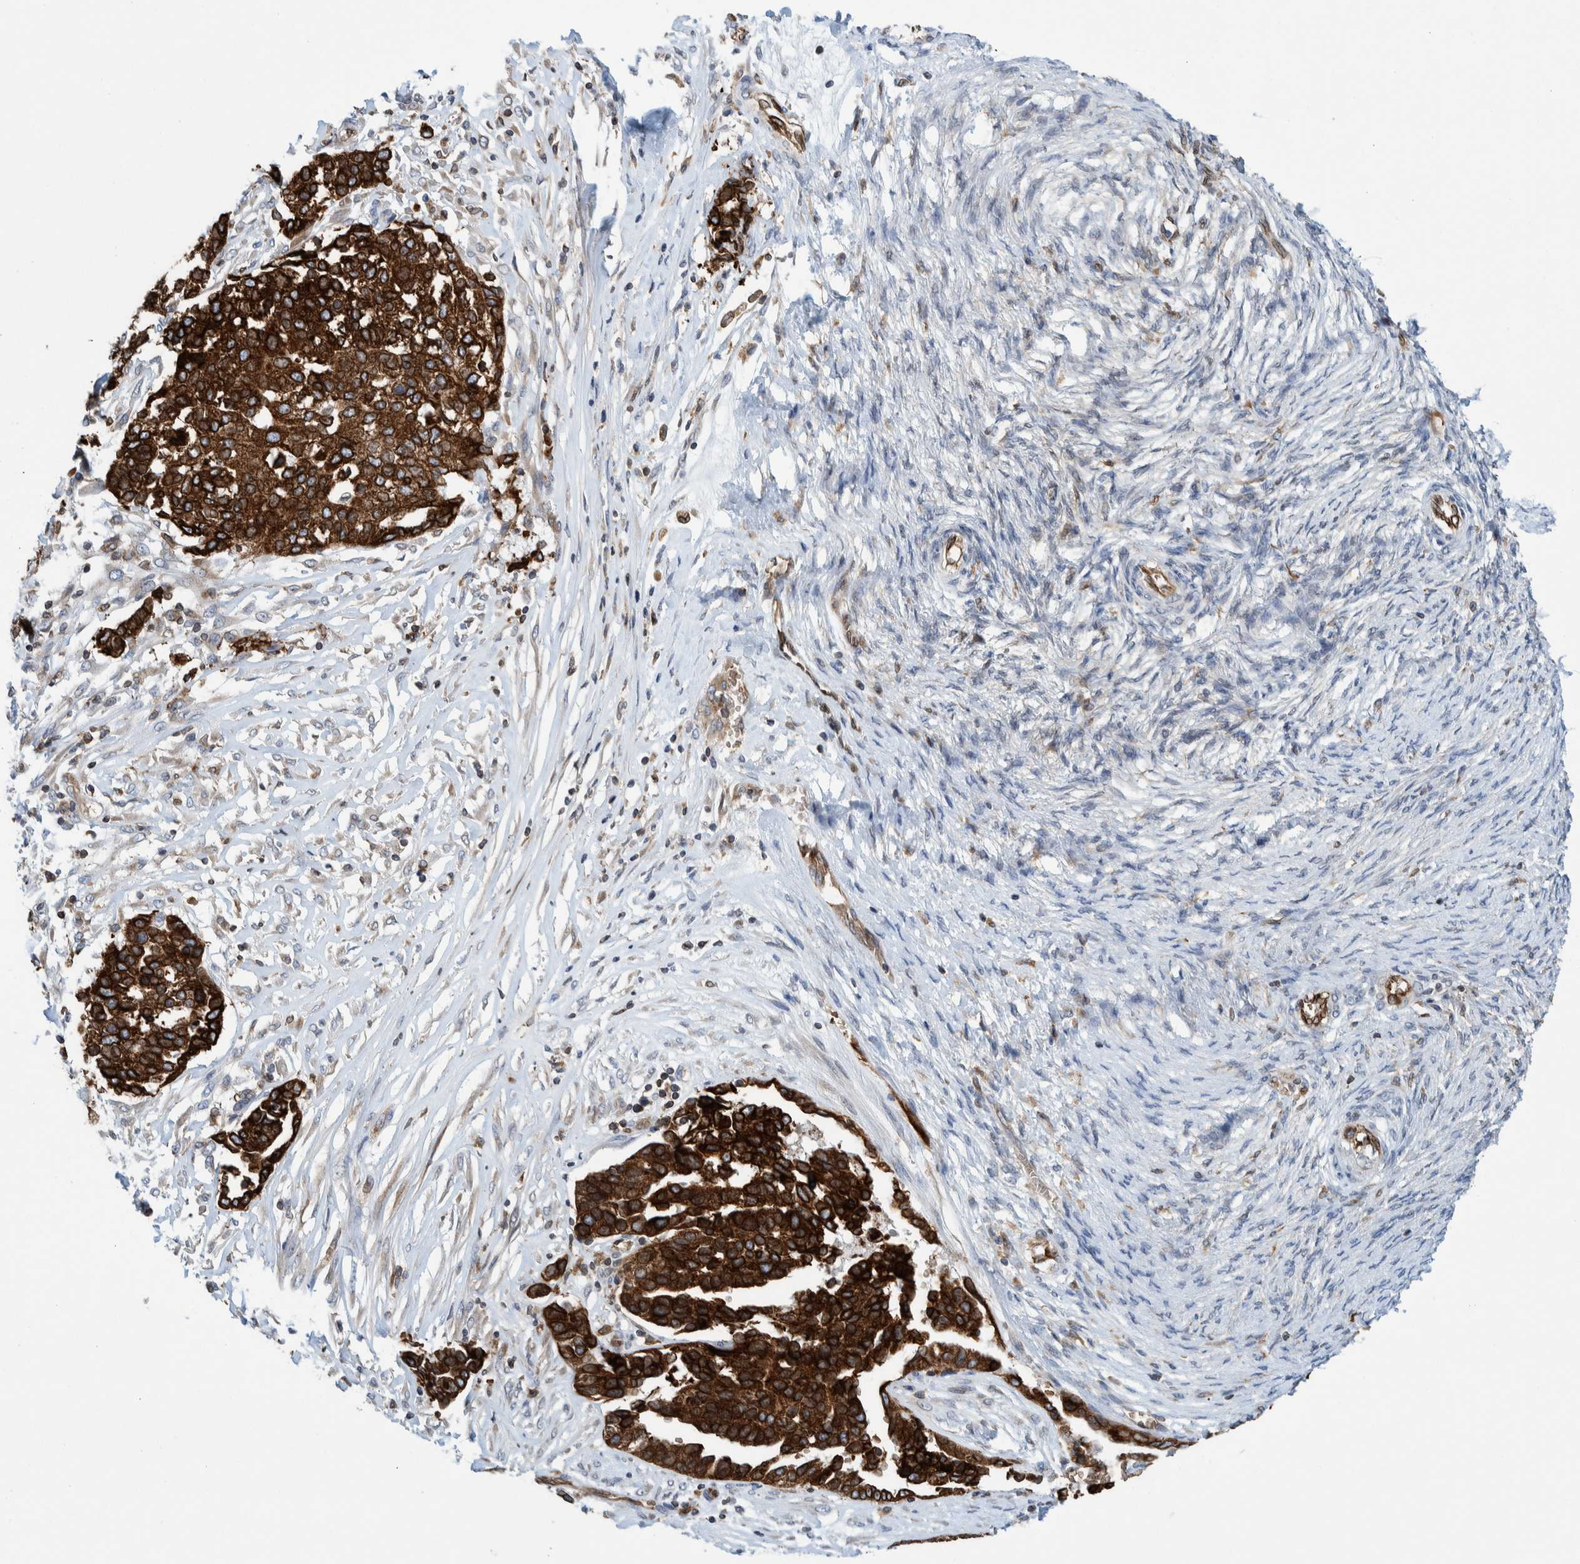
{"staining": {"intensity": "strong", "quantity": ">75%", "location": "cytoplasmic/membranous"}, "tissue": "ovarian cancer", "cell_type": "Tumor cells", "image_type": "cancer", "snomed": [{"axis": "morphology", "description": "Cystadenocarcinoma, serous, NOS"}, {"axis": "topography", "description": "Ovary"}], "caption": "Strong cytoplasmic/membranous positivity is appreciated in approximately >75% of tumor cells in ovarian serous cystadenocarcinoma. (DAB = brown stain, brightfield microscopy at high magnification).", "gene": "THEM6", "patient": {"sex": "female", "age": 44}}